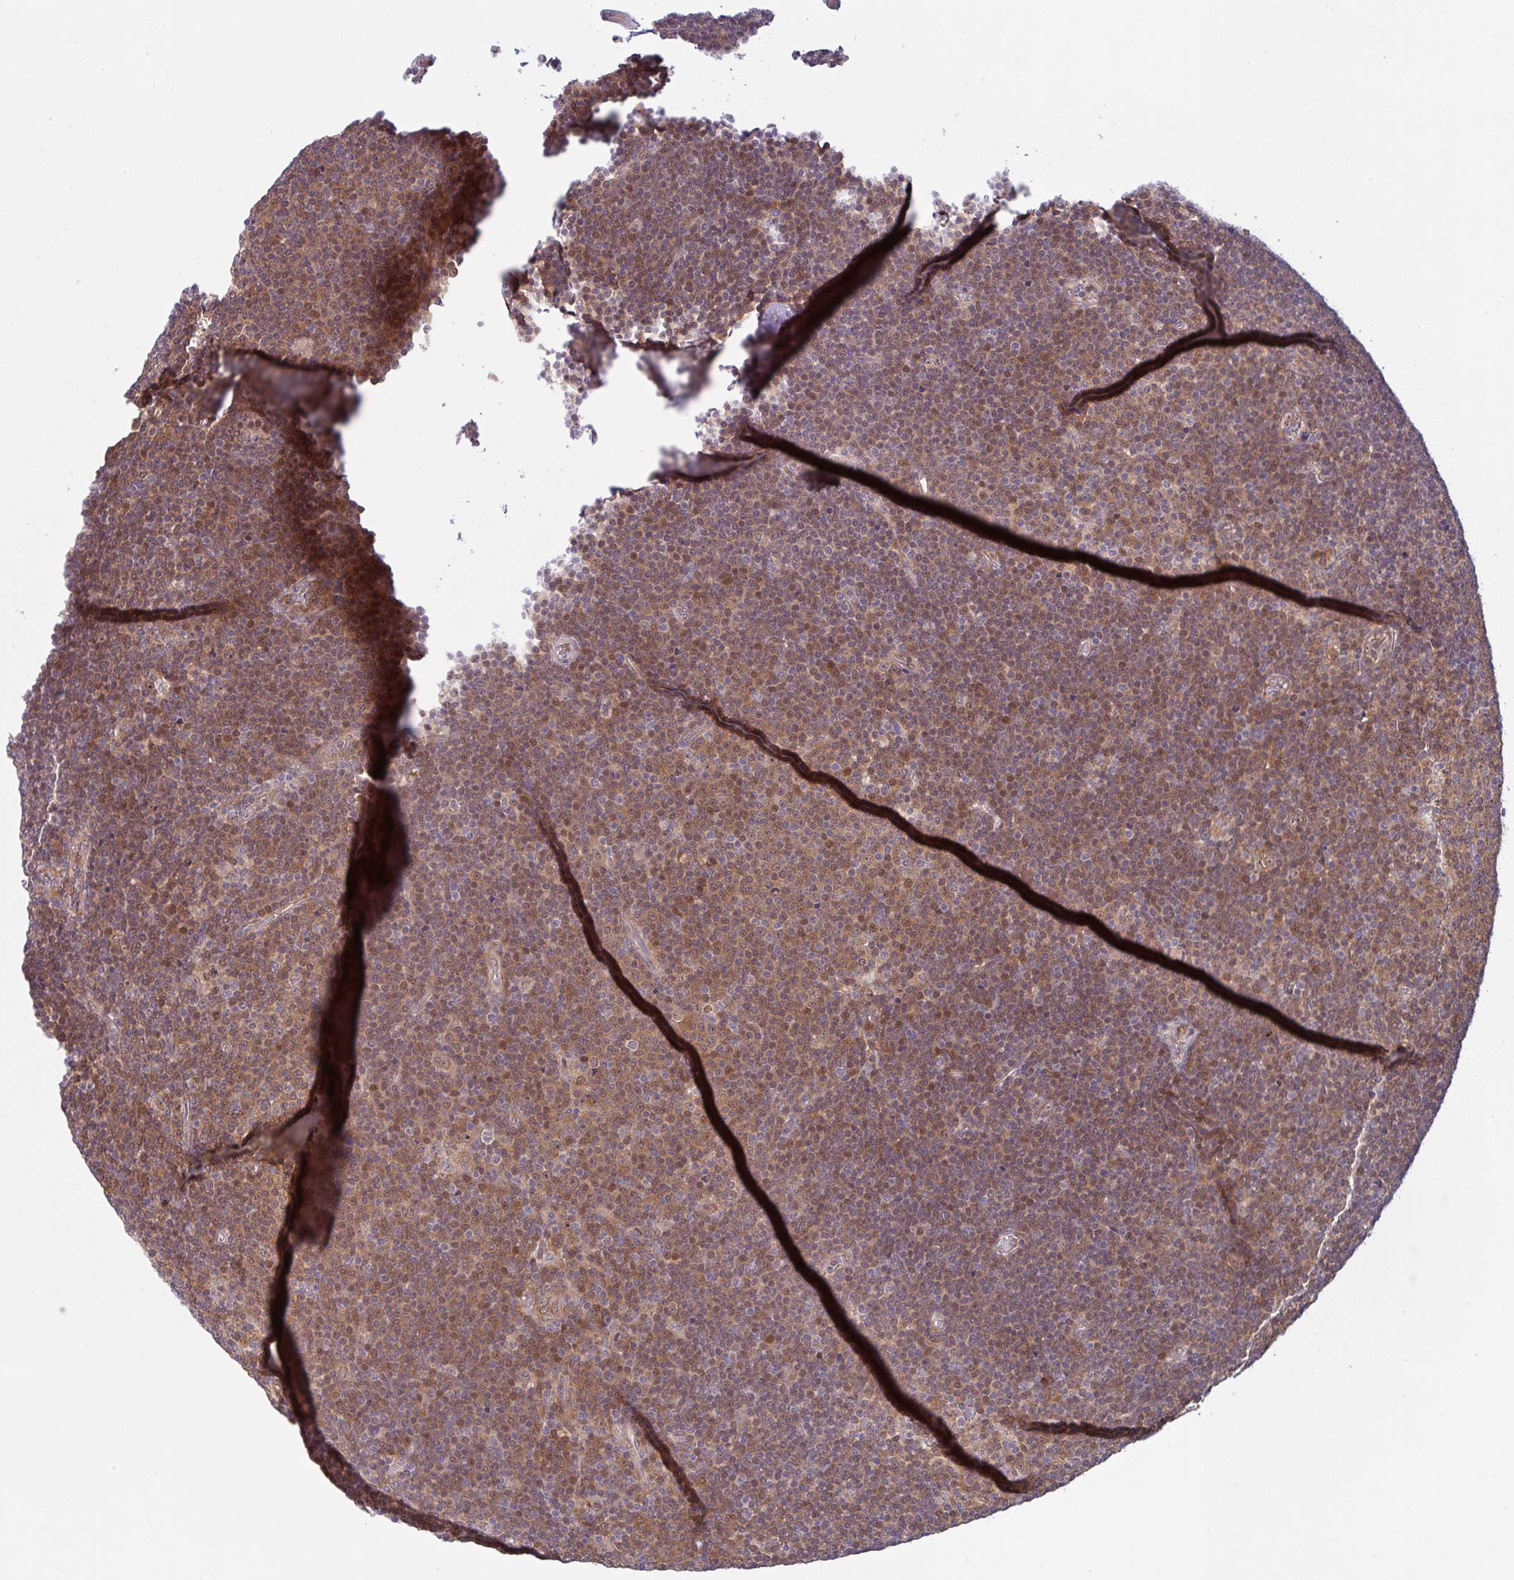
{"staining": {"intensity": "moderate", "quantity": ">75%", "location": "cytoplasmic/membranous"}, "tissue": "lymphoma", "cell_type": "Tumor cells", "image_type": "cancer", "snomed": [{"axis": "morphology", "description": "Malignant lymphoma, non-Hodgkin's type, Low grade"}, {"axis": "topography", "description": "Lymph node"}], "caption": "A high-resolution image shows immunohistochemistry staining of lymphoma, which reveals moderate cytoplasmic/membranous staining in approximately >75% of tumor cells.", "gene": "HMBS", "patient": {"sex": "male", "age": 48}}